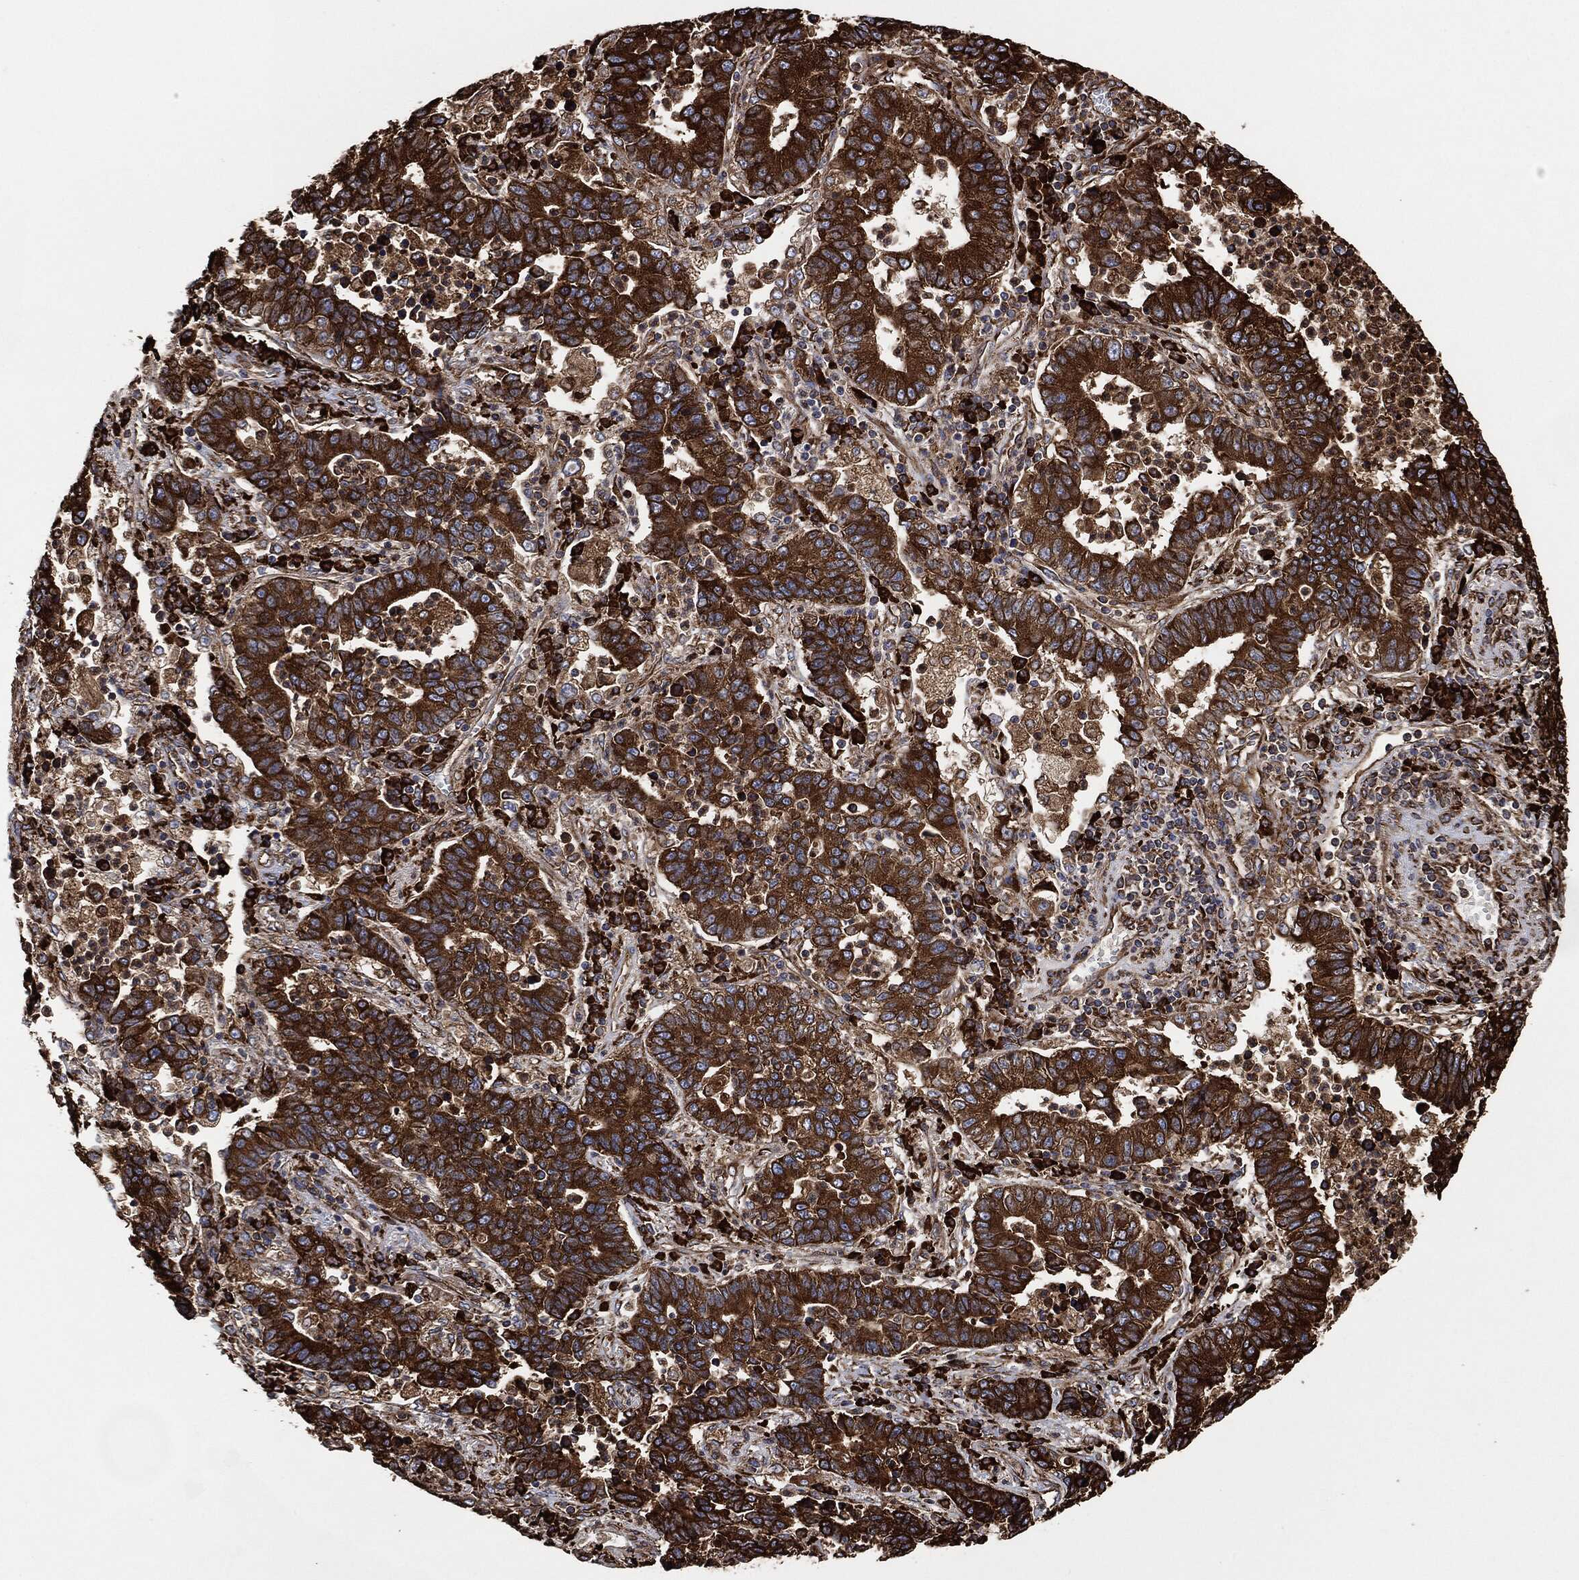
{"staining": {"intensity": "strong", "quantity": ">75%", "location": "cytoplasmic/membranous"}, "tissue": "lung cancer", "cell_type": "Tumor cells", "image_type": "cancer", "snomed": [{"axis": "morphology", "description": "Adenocarcinoma, NOS"}, {"axis": "topography", "description": "Lung"}], "caption": "Tumor cells exhibit high levels of strong cytoplasmic/membranous staining in approximately >75% of cells in human lung cancer.", "gene": "AMFR", "patient": {"sex": "female", "age": 57}}